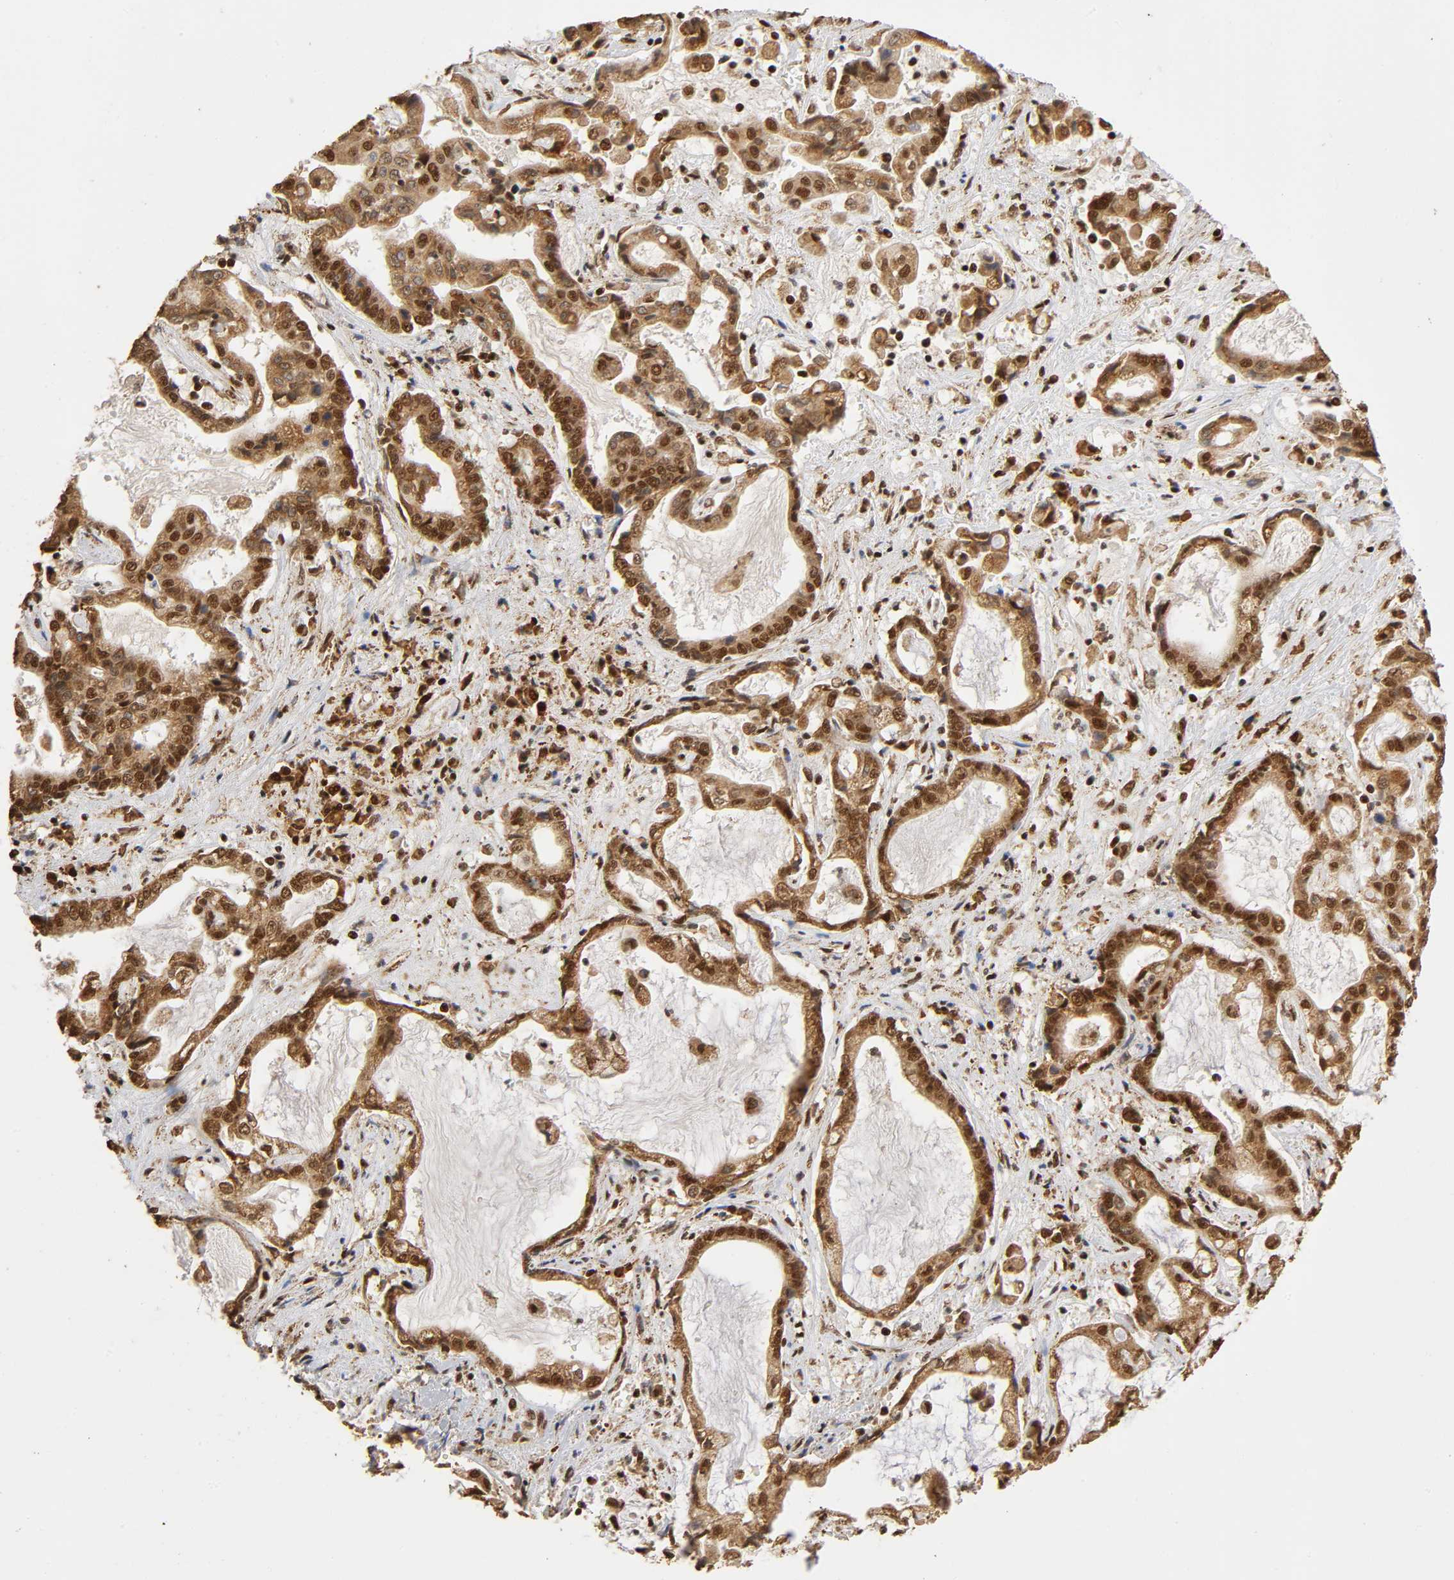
{"staining": {"intensity": "strong", "quantity": ">75%", "location": "cytoplasmic/membranous,nuclear"}, "tissue": "liver cancer", "cell_type": "Tumor cells", "image_type": "cancer", "snomed": [{"axis": "morphology", "description": "Cholangiocarcinoma"}, {"axis": "topography", "description": "Liver"}], "caption": "Immunohistochemical staining of human liver cancer displays high levels of strong cytoplasmic/membranous and nuclear protein staining in about >75% of tumor cells. The staining is performed using DAB (3,3'-diaminobenzidine) brown chromogen to label protein expression. The nuclei are counter-stained blue using hematoxylin.", "gene": "RNF122", "patient": {"sex": "male", "age": 57}}